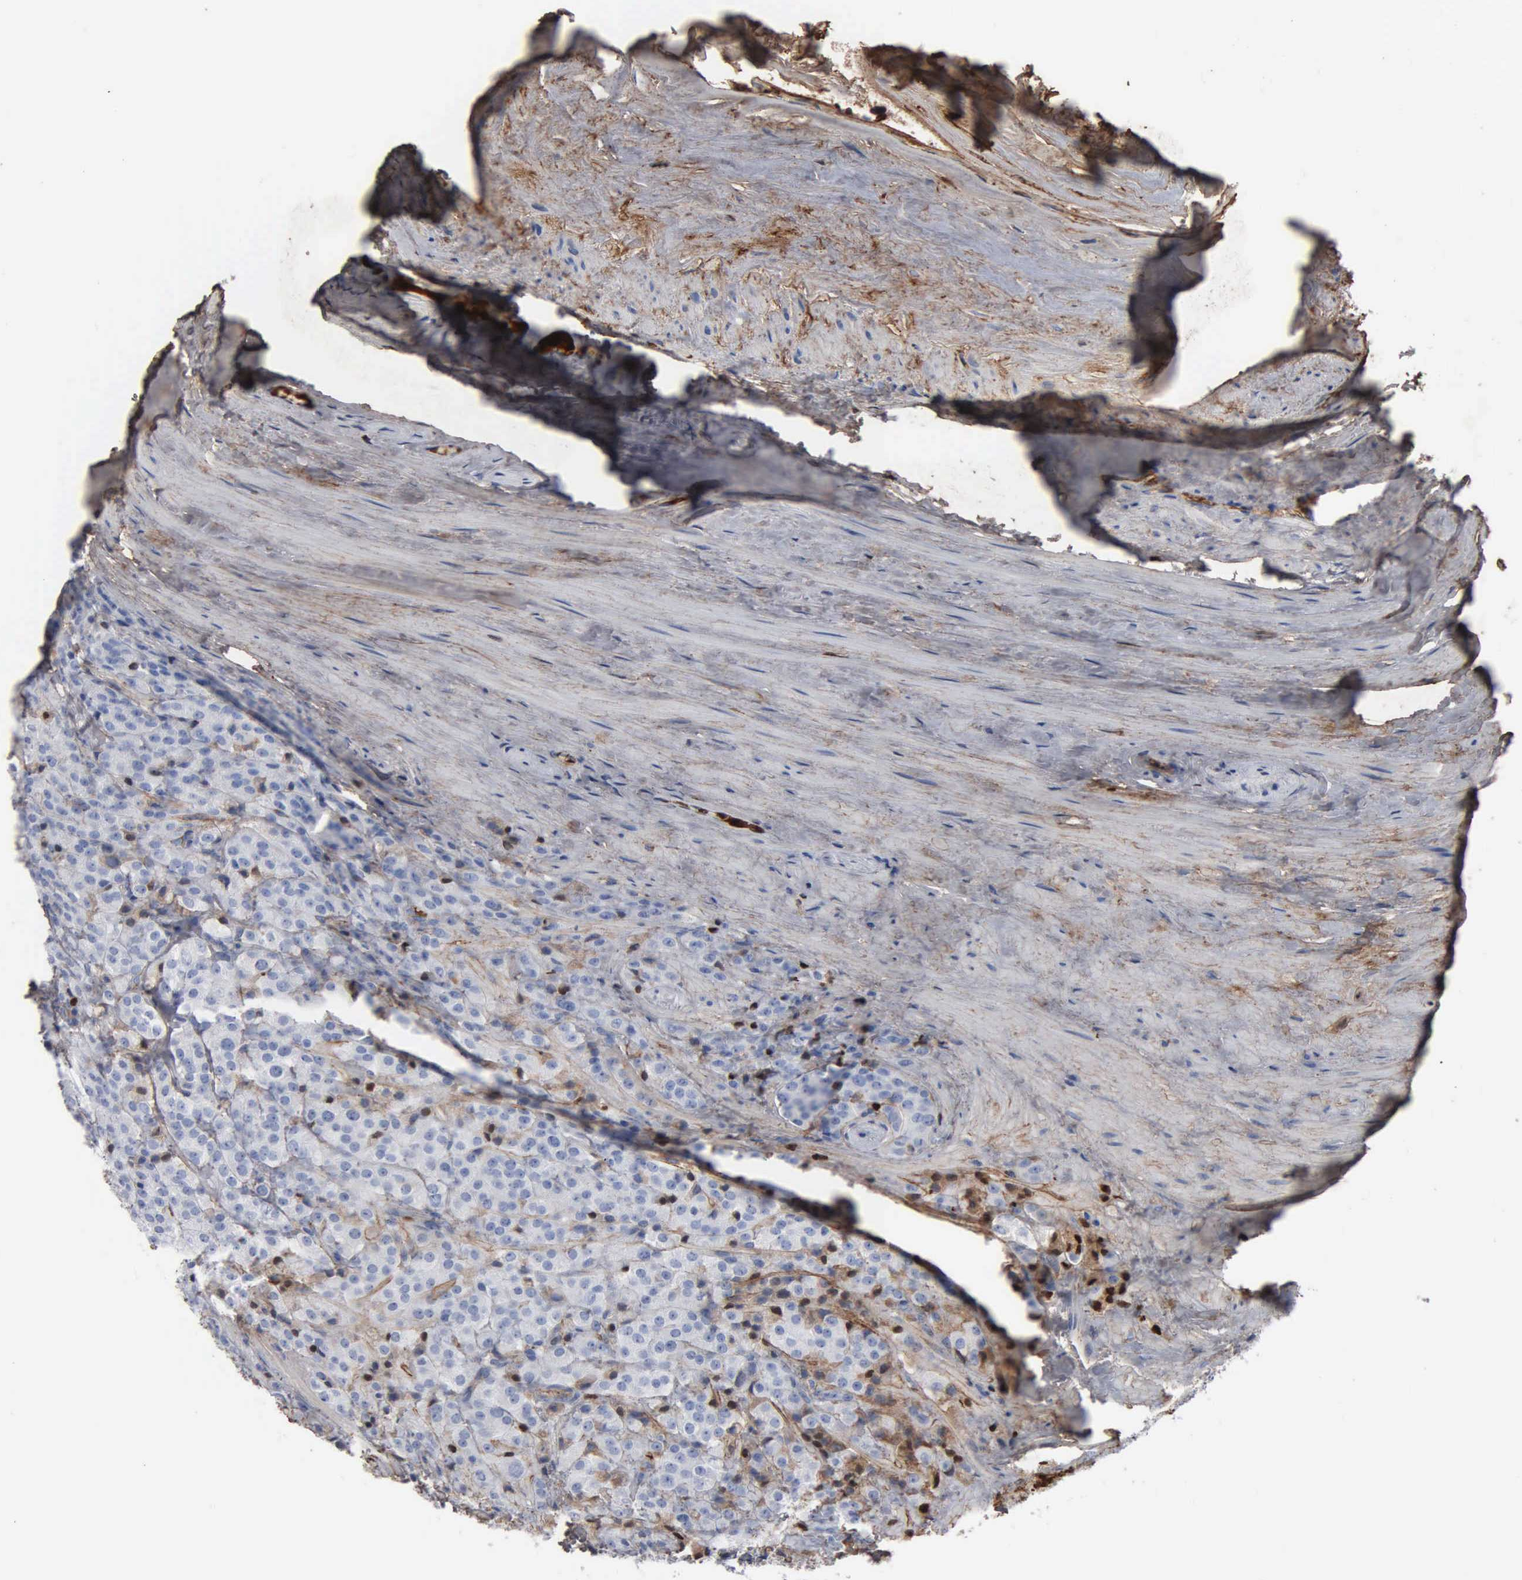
{"staining": {"intensity": "moderate", "quantity": "25%-75%", "location": "cytoplasmic/membranous"}, "tissue": "prostate cancer", "cell_type": "Tumor cells", "image_type": "cancer", "snomed": [{"axis": "morphology", "description": "Adenocarcinoma, Medium grade"}, {"axis": "topography", "description": "Prostate"}], "caption": "Immunohistochemistry (IHC) of medium-grade adenocarcinoma (prostate) exhibits medium levels of moderate cytoplasmic/membranous expression in about 25%-75% of tumor cells.", "gene": "FN1", "patient": {"sex": "male", "age": 70}}